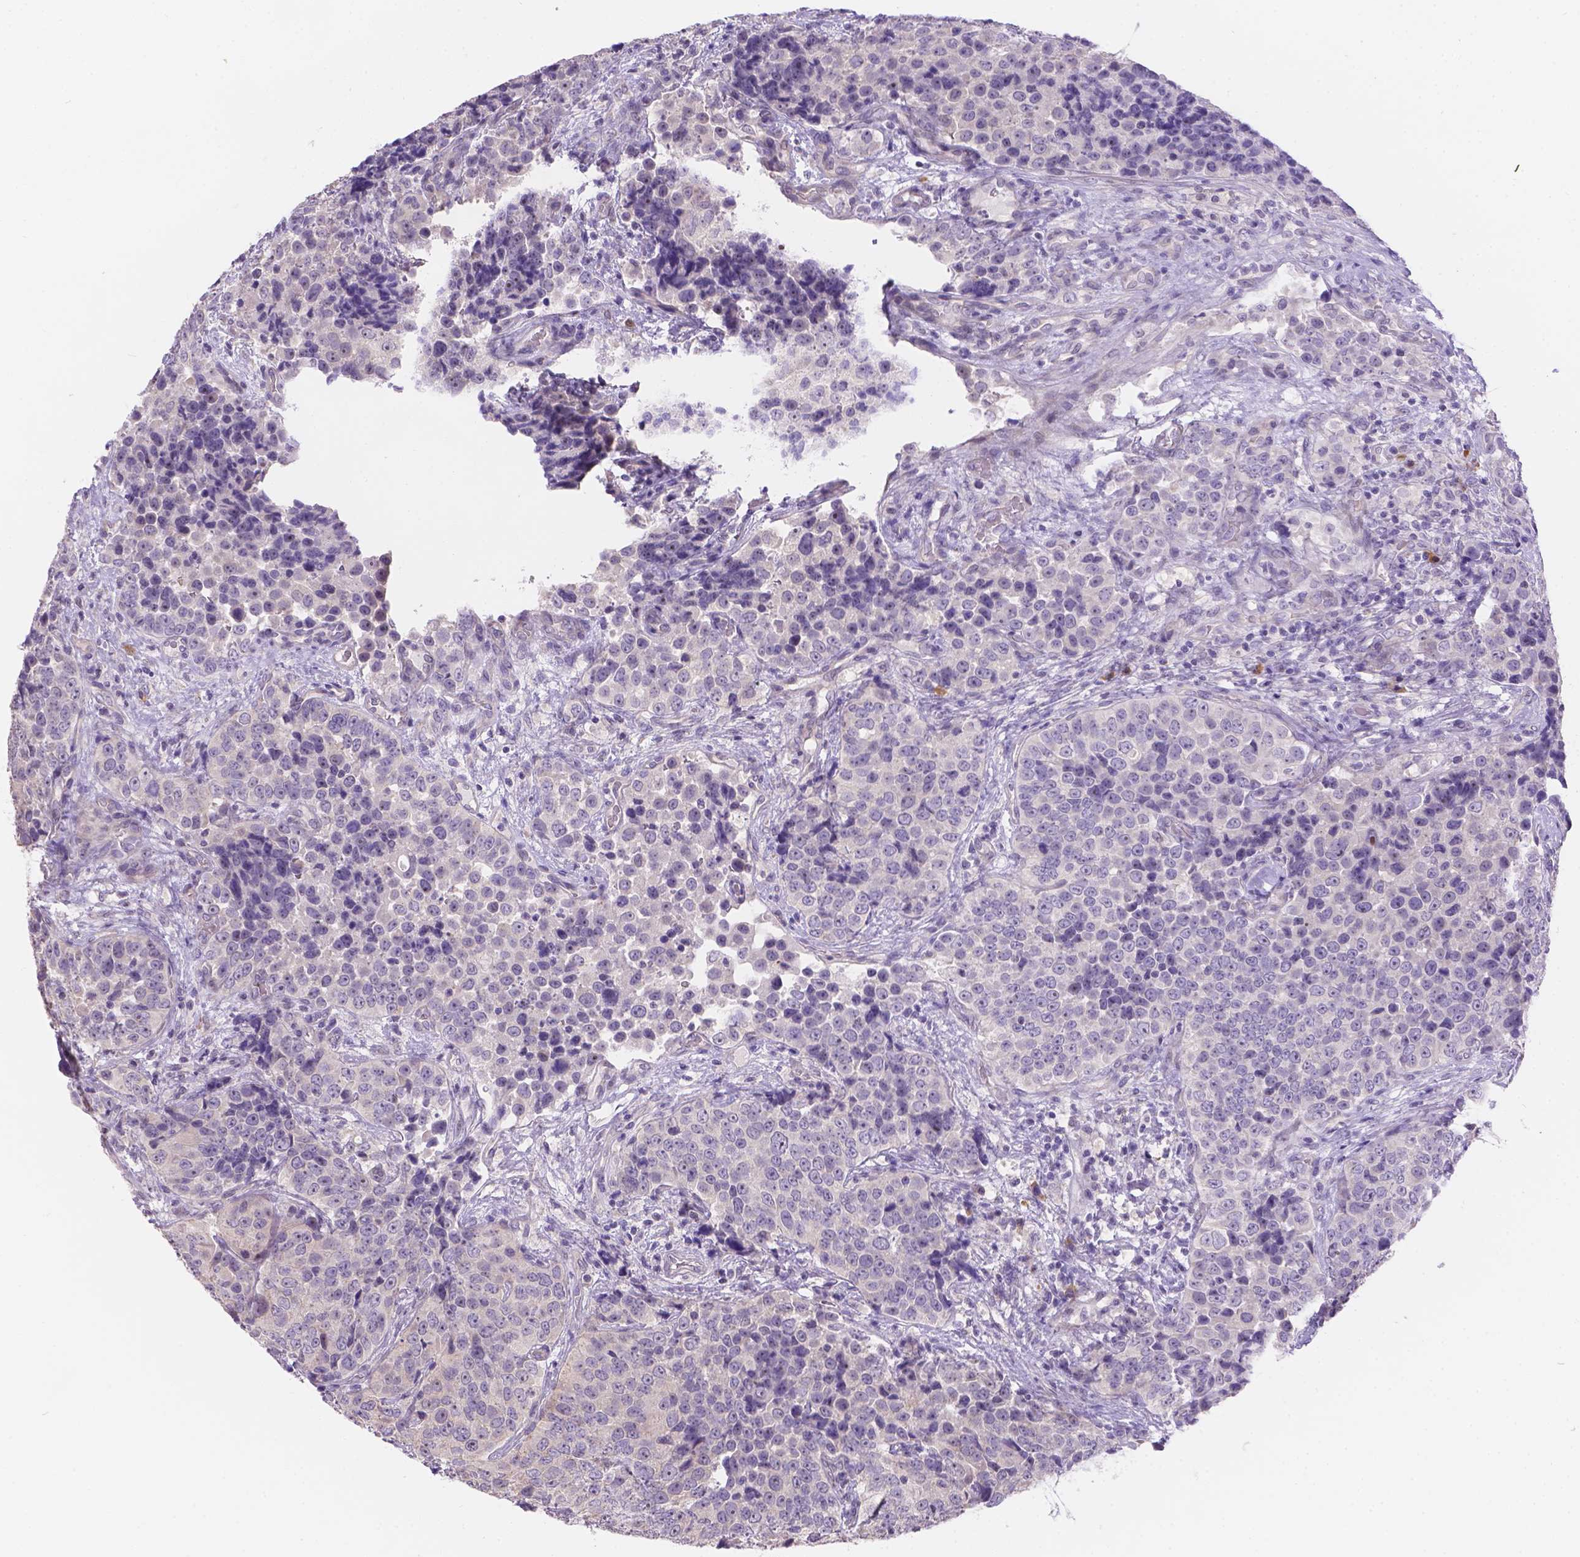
{"staining": {"intensity": "negative", "quantity": "none", "location": "none"}, "tissue": "urothelial cancer", "cell_type": "Tumor cells", "image_type": "cancer", "snomed": [{"axis": "morphology", "description": "Urothelial carcinoma, NOS"}, {"axis": "topography", "description": "Urinary bladder"}], "caption": "Human transitional cell carcinoma stained for a protein using IHC shows no expression in tumor cells.", "gene": "CD96", "patient": {"sex": "male", "age": 52}}